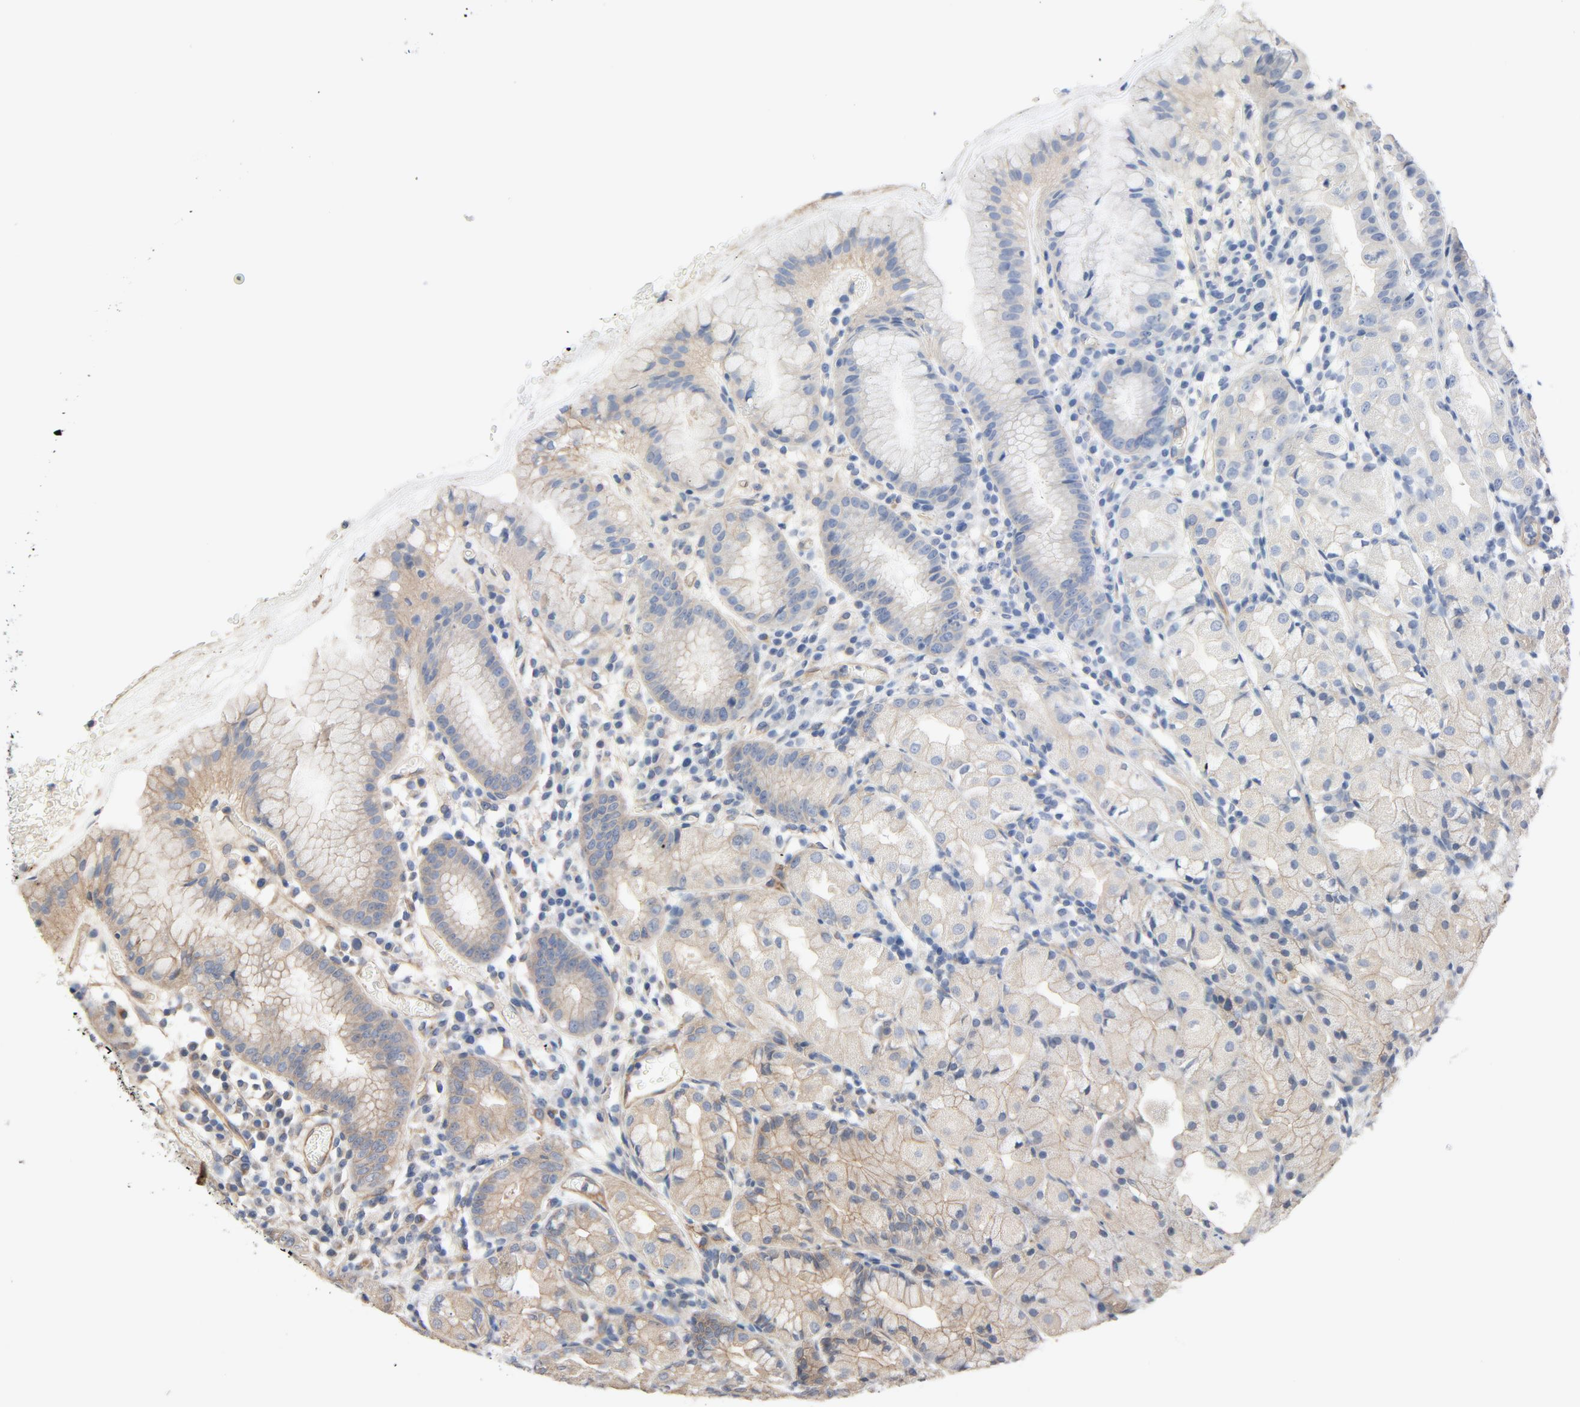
{"staining": {"intensity": "moderate", "quantity": "25%-75%", "location": "cytoplasmic/membranous"}, "tissue": "stomach", "cell_type": "Glandular cells", "image_type": "normal", "snomed": [{"axis": "morphology", "description": "Normal tissue, NOS"}, {"axis": "topography", "description": "Stomach"}, {"axis": "topography", "description": "Stomach, lower"}], "caption": "Immunohistochemistry image of normal human stomach stained for a protein (brown), which exhibits medium levels of moderate cytoplasmic/membranous expression in approximately 25%-75% of glandular cells.", "gene": "TRIOBP", "patient": {"sex": "female", "age": 75}}